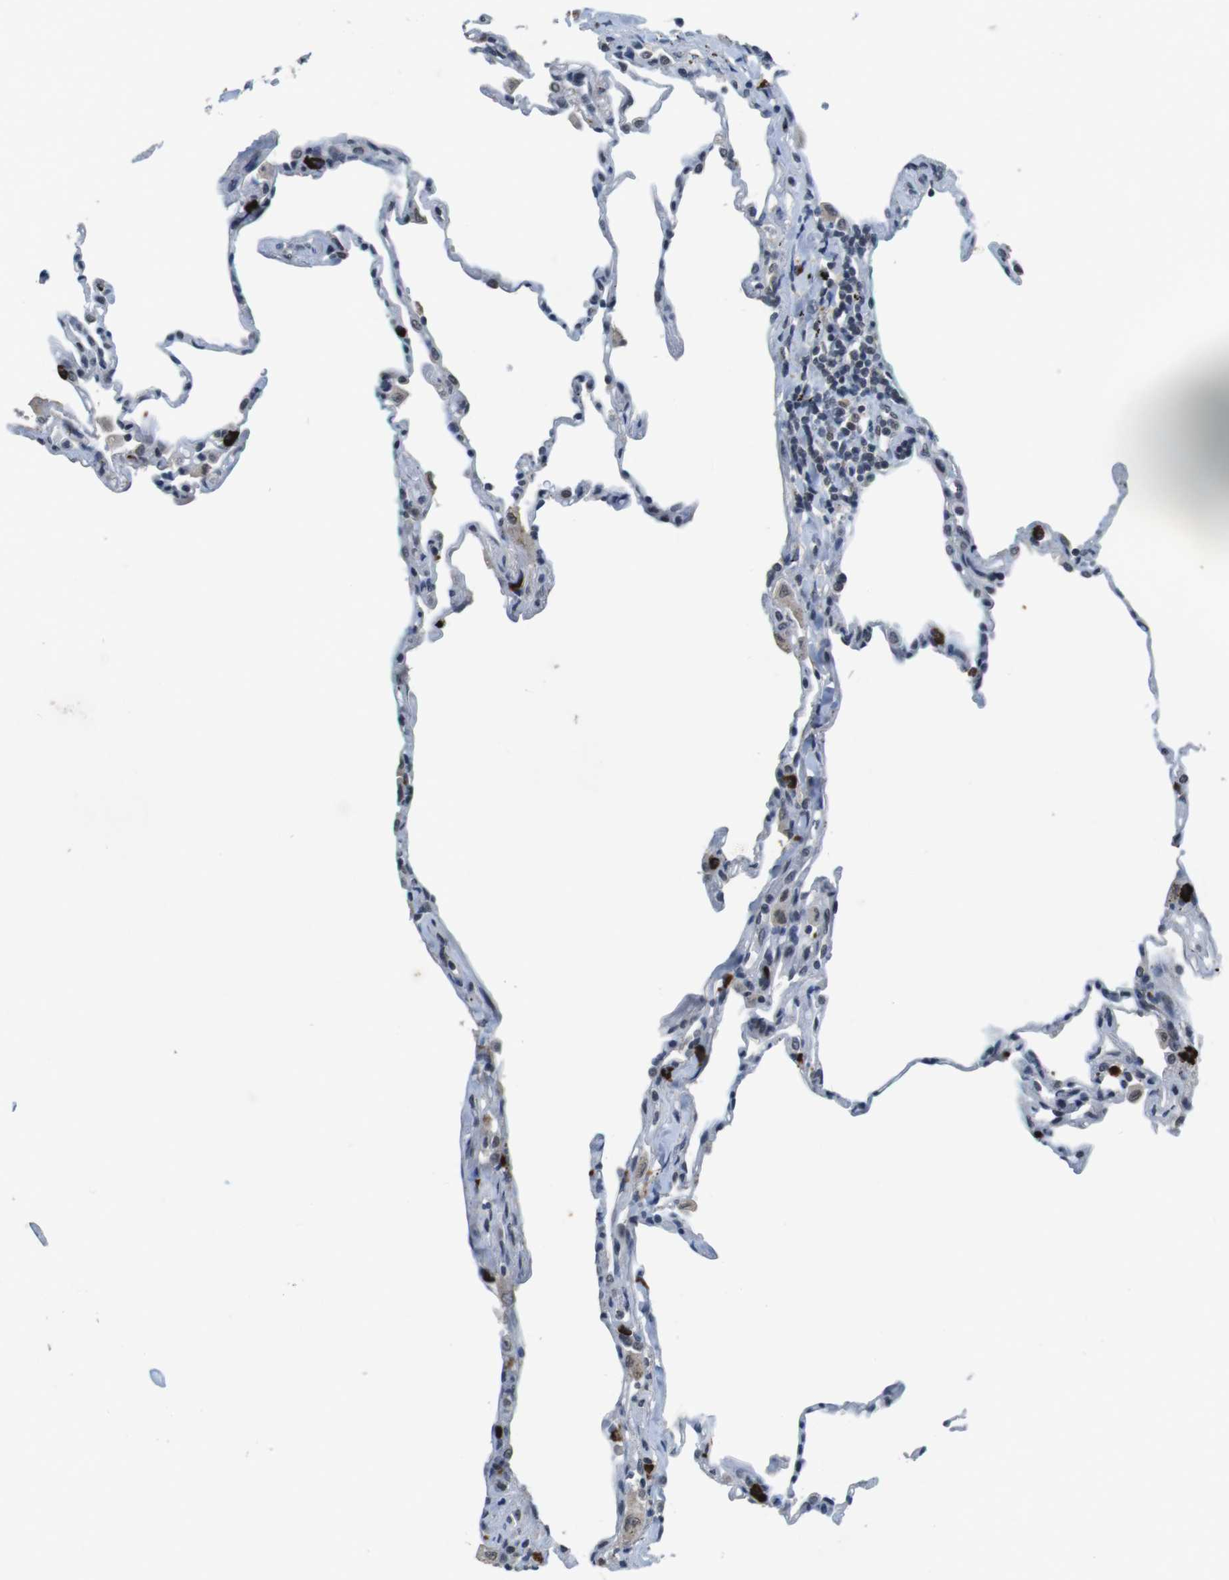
{"staining": {"intensity": "weak", "quantity": "<25%", "location": "nuclear"}, "tissue": "lung", "cell_type": "Alveolar cells", "image_type": "normal", "snomed": [{"axis": "morphology", "description": "Normal tissue, NOS"}, {"axis": "topography", "description": "Lung"}], "caption": "This image is of unremarkable lung stained with immunohistochemistry (IHC) to label a protein in brown with the nuclei are counter-stained blue. There is no staining in alveolar cells.", "gene": "USP7", "patient": {"sex": "male", "age": 59}}